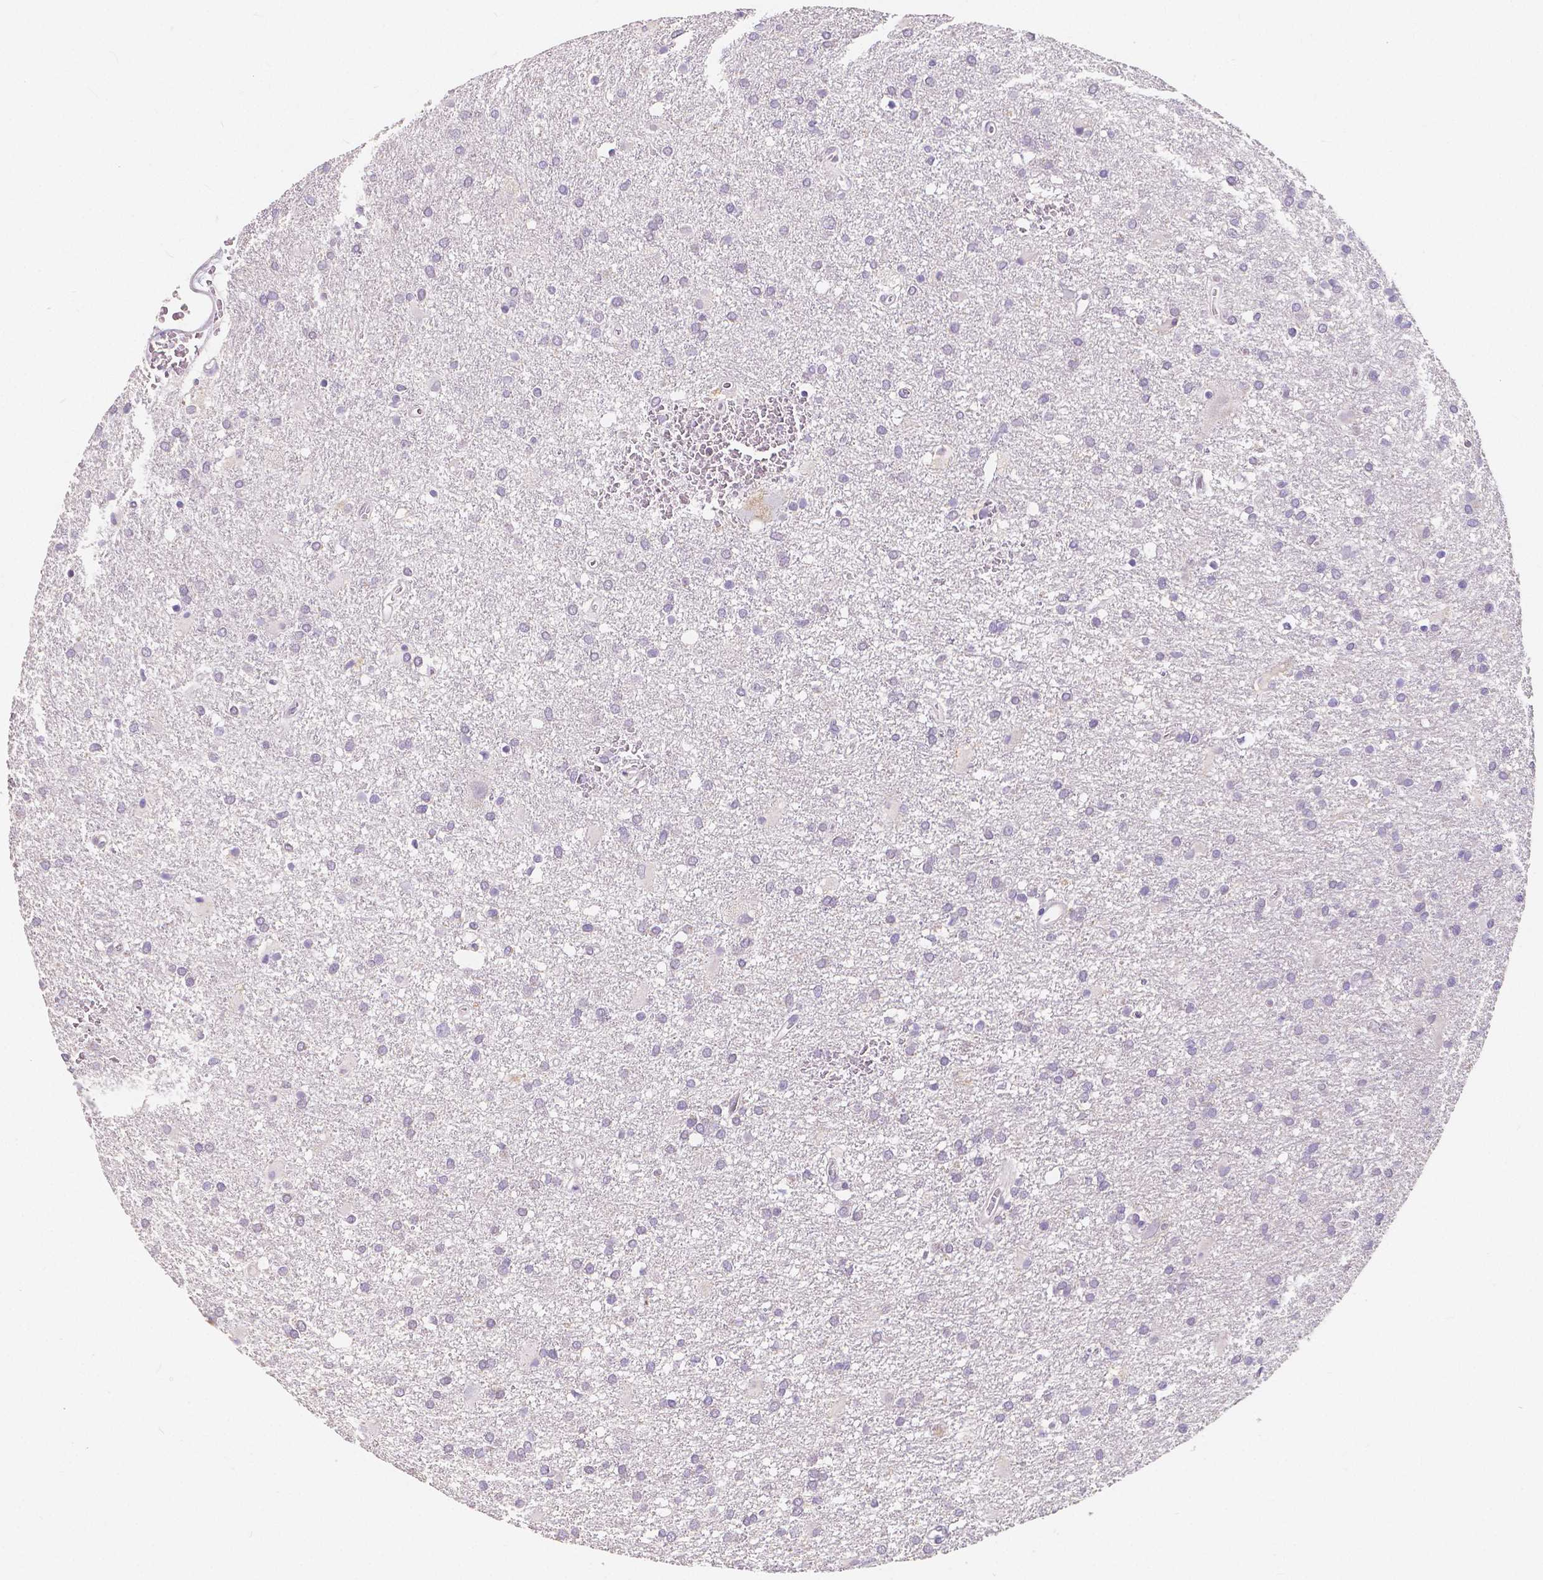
{"staining": {"intensity": "negative", "quantity": "none", "location": "none"}, "tissue": "glioma", "cell_type": "Tumor cells", "image_type": "cancer", "snomed": [{"axis": "morphology", "description": "Glioma, malignant, Low grade"}, {"axis": "topography", "description": "Brain"}], "caption": "This photomicrograph is of glioma stained with immunohistochemistry (IHC) to label a protein in brown with the nuclei are counter-stained blue. There is no expression in tumor cells. The staining is performed using DAB brown chromogen with nuclei counter-stained in using hematoxylin.", "gene": "ACP5", "patient": {"sex": "male", "age": 66}}